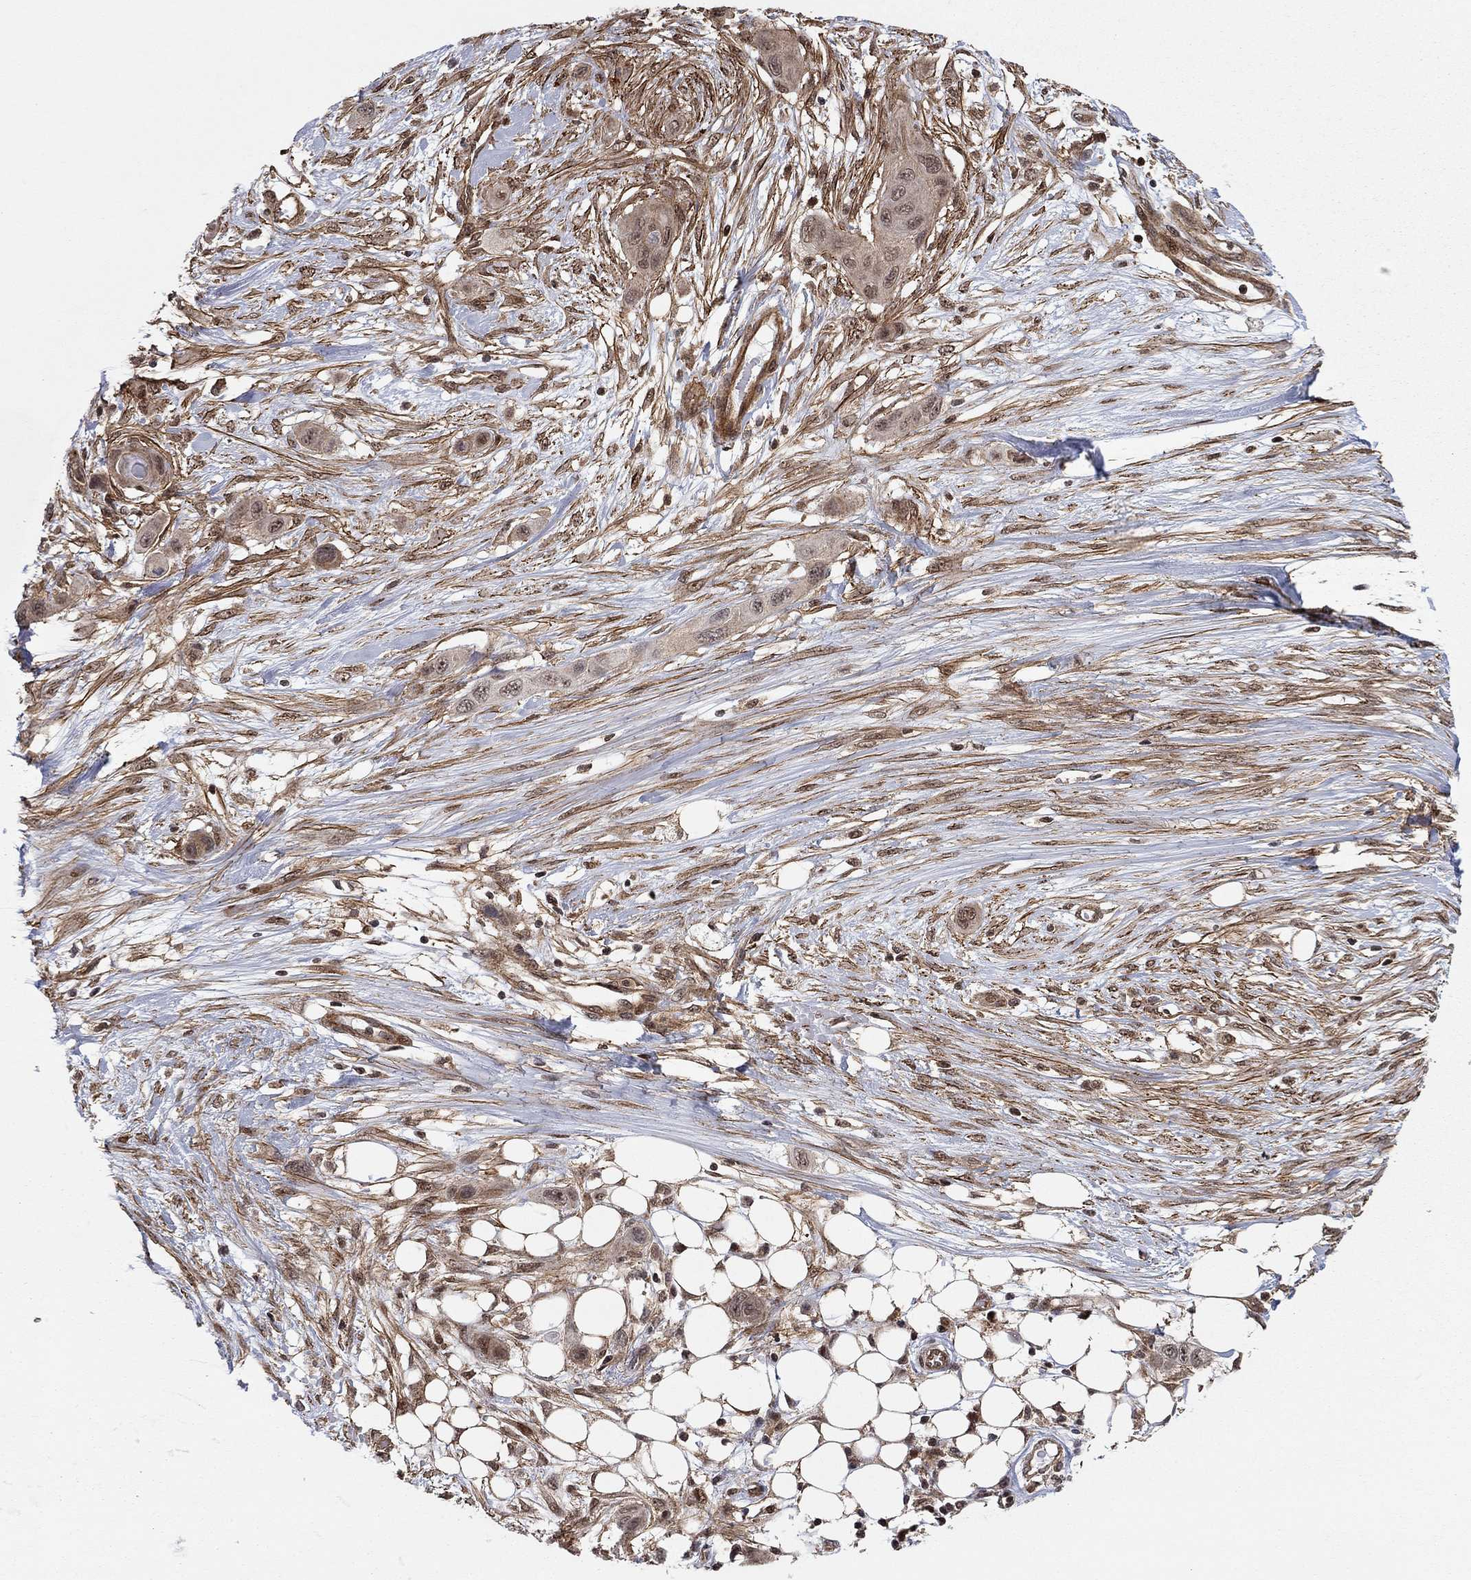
{"staining": {"intensity": "weak", "quantity": "25%-75%", "location": "cytoplasmic/membranous"}, "tissue": "skin cancer", "cell_type": "Tumor cells", "image_type": "cancer", "snomed": [{"axis": "morphology", "description": "Squamous cell carcinoma, NOS"}, {"axis": "topography", "description": "Skin"}], "caption": "This is a histology image of immunohistochemistry staining of squamous cell carcinoma (skin), which shows weak positivity in the cytoplasmic/membranous of tumor cells.", "gene": "TDP1", "patient": {"sex": "male", "age": 79}}